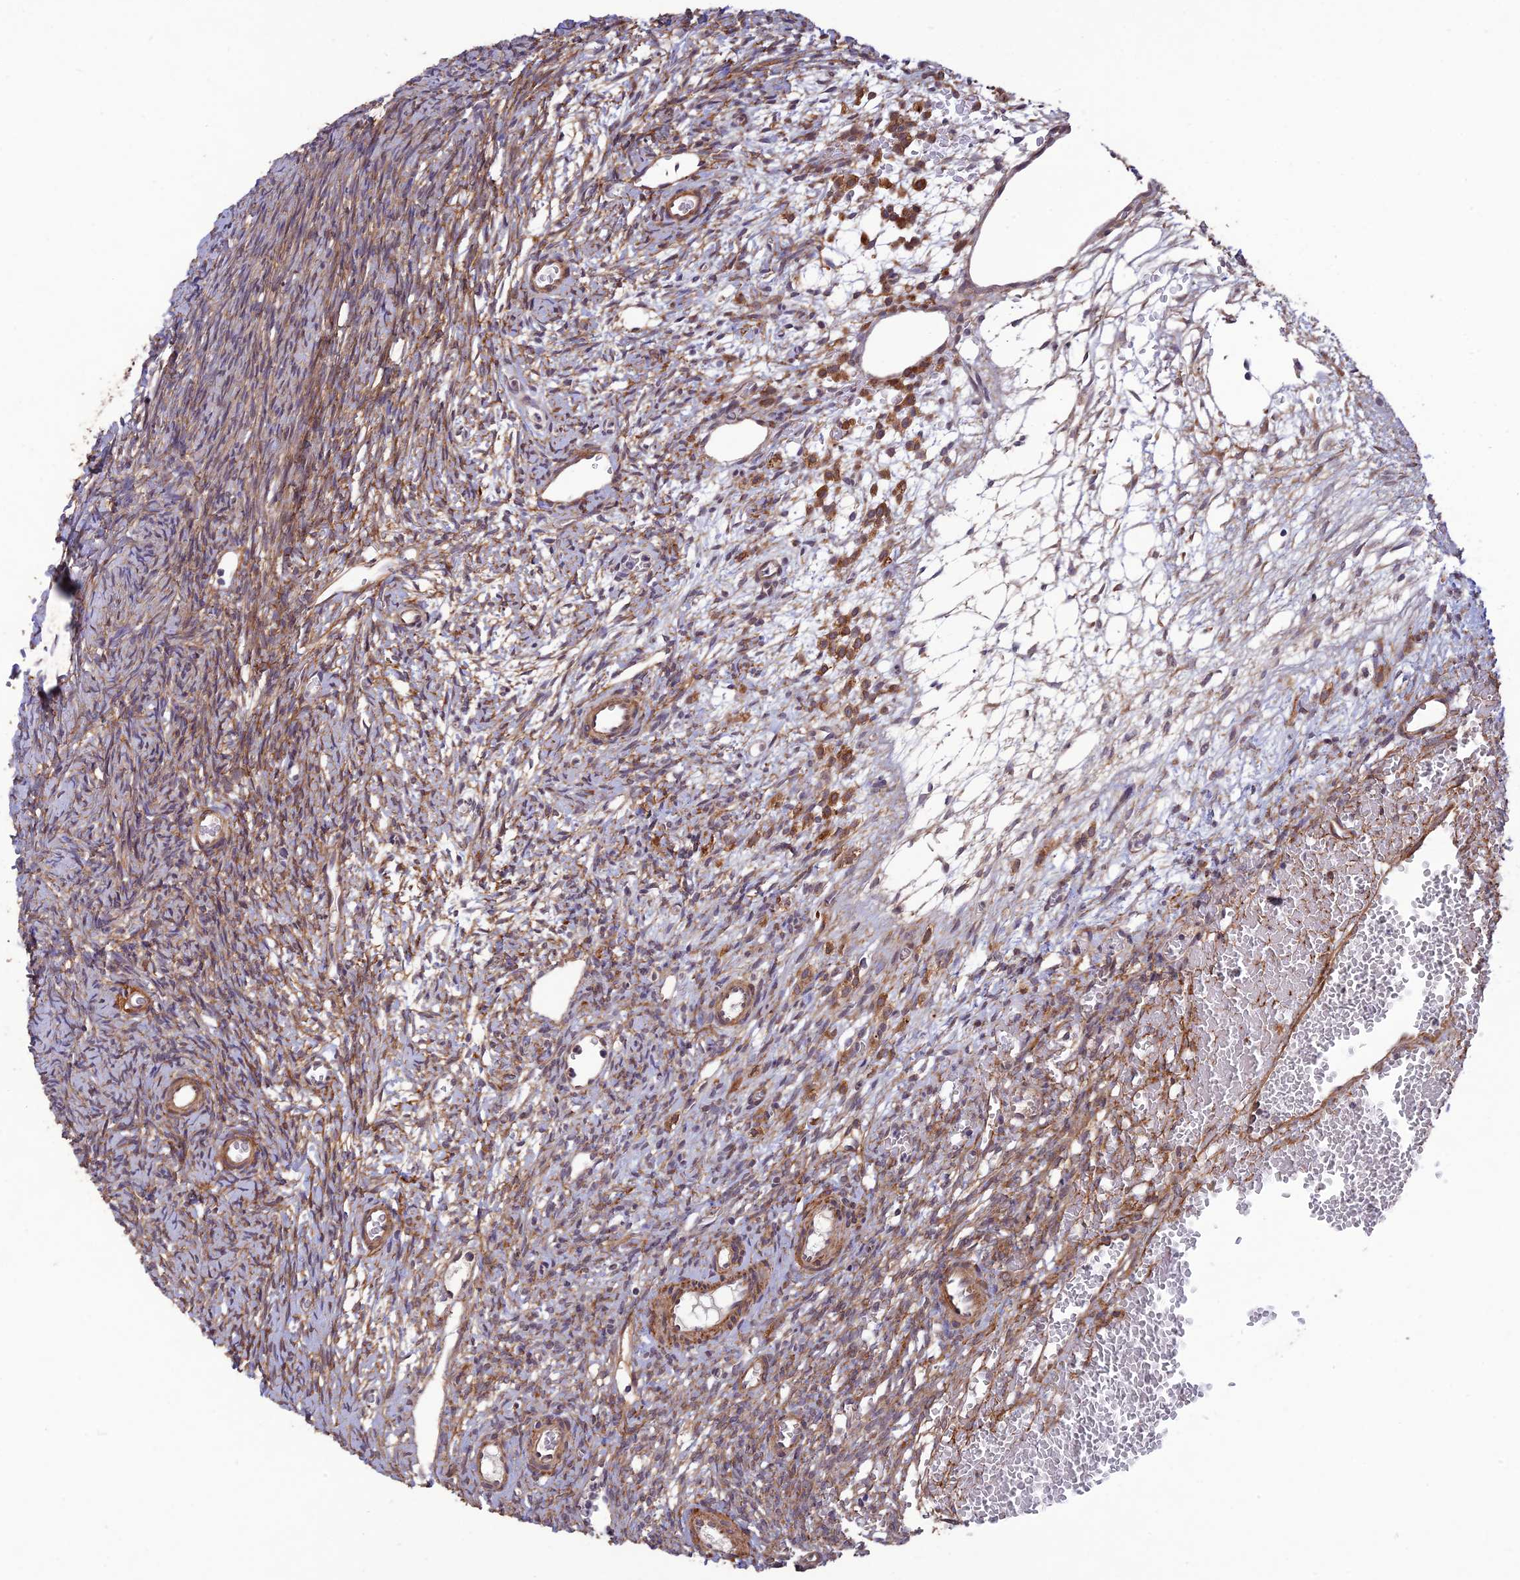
{"staining": {"intensity": "moderate", "quantity": ">75%", "location": "cytoplasmic/membranous"}, "tissue": "ovary", "cell_type": "Ovarian stroma cells", "image_type": "normal", "snomed": [{"axis": "morphology", "description": "Normal tissue, NOS"}, {"axis": "topography", "description": "Ovary"}], "caption": "Immunohistochemistry (IHC) histopathology image of unremarkable human ovary stained for a protein (brown), which displays medium levels of moderate cytoplasmic/membranous staining in approximately >75% of ovarian stroma cells.", "gene": "PAGR1", "patient": {"sex": "female", "age": 39}}